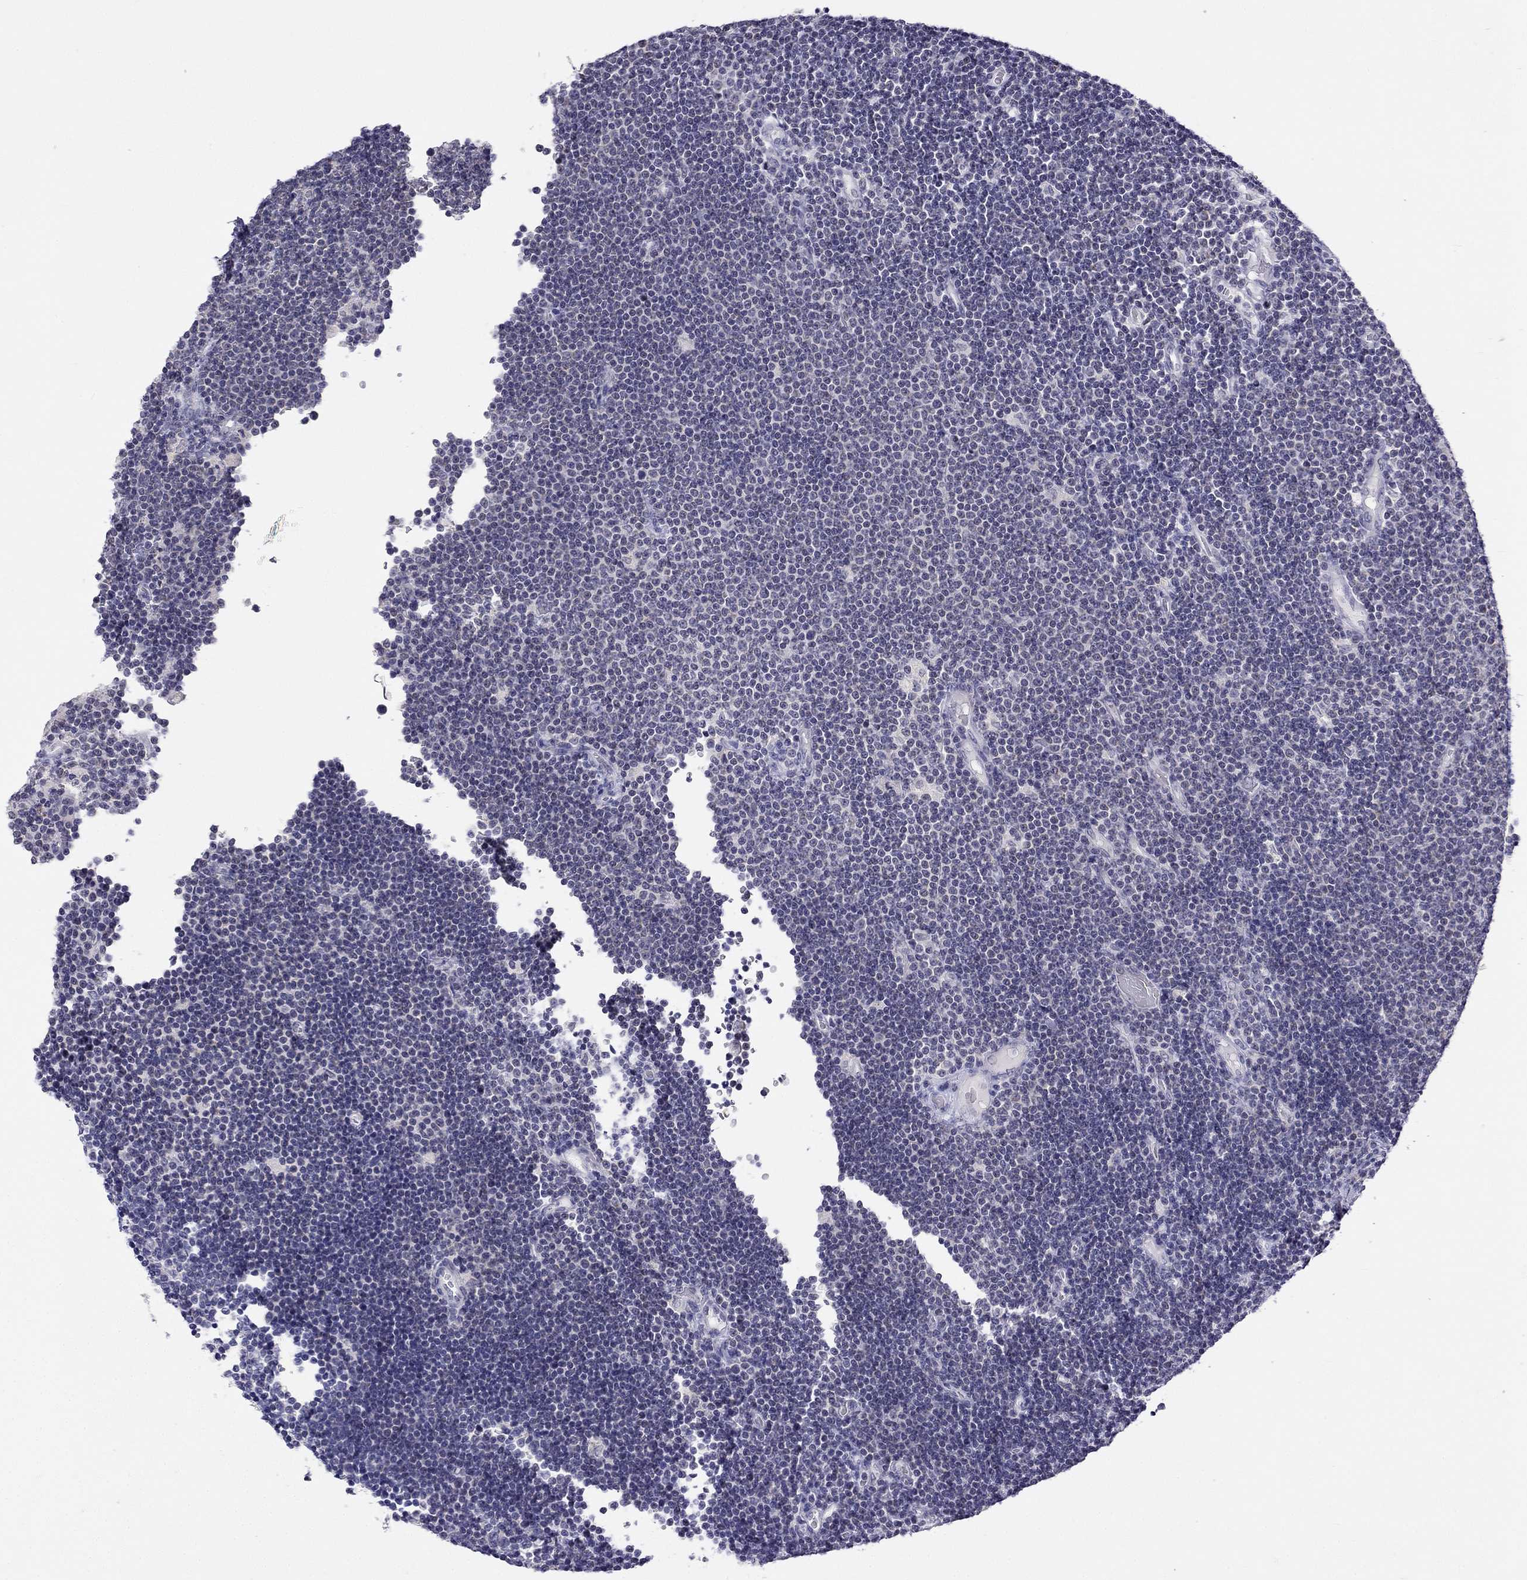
{"staining": {"intensity": "negative", "quantity": "none", "location": "none"}, "tissue": "lymphoma", "cell_type": "Tumor cells", "image_type": "cancer", "snomed": [{"axis": "morphology", "description": "Malignant lymphoma, non-Hodgkin's type, Low grade"}, {"axis": "topography", "description": "Brain"}], "caption": "Tumor cells show no significant positivity in lymphoma. (Brightfield microscopy of DAB IHC at high magnification).", "gene": "C5orf49", "patient": {"sex": "female", "age": 66}}